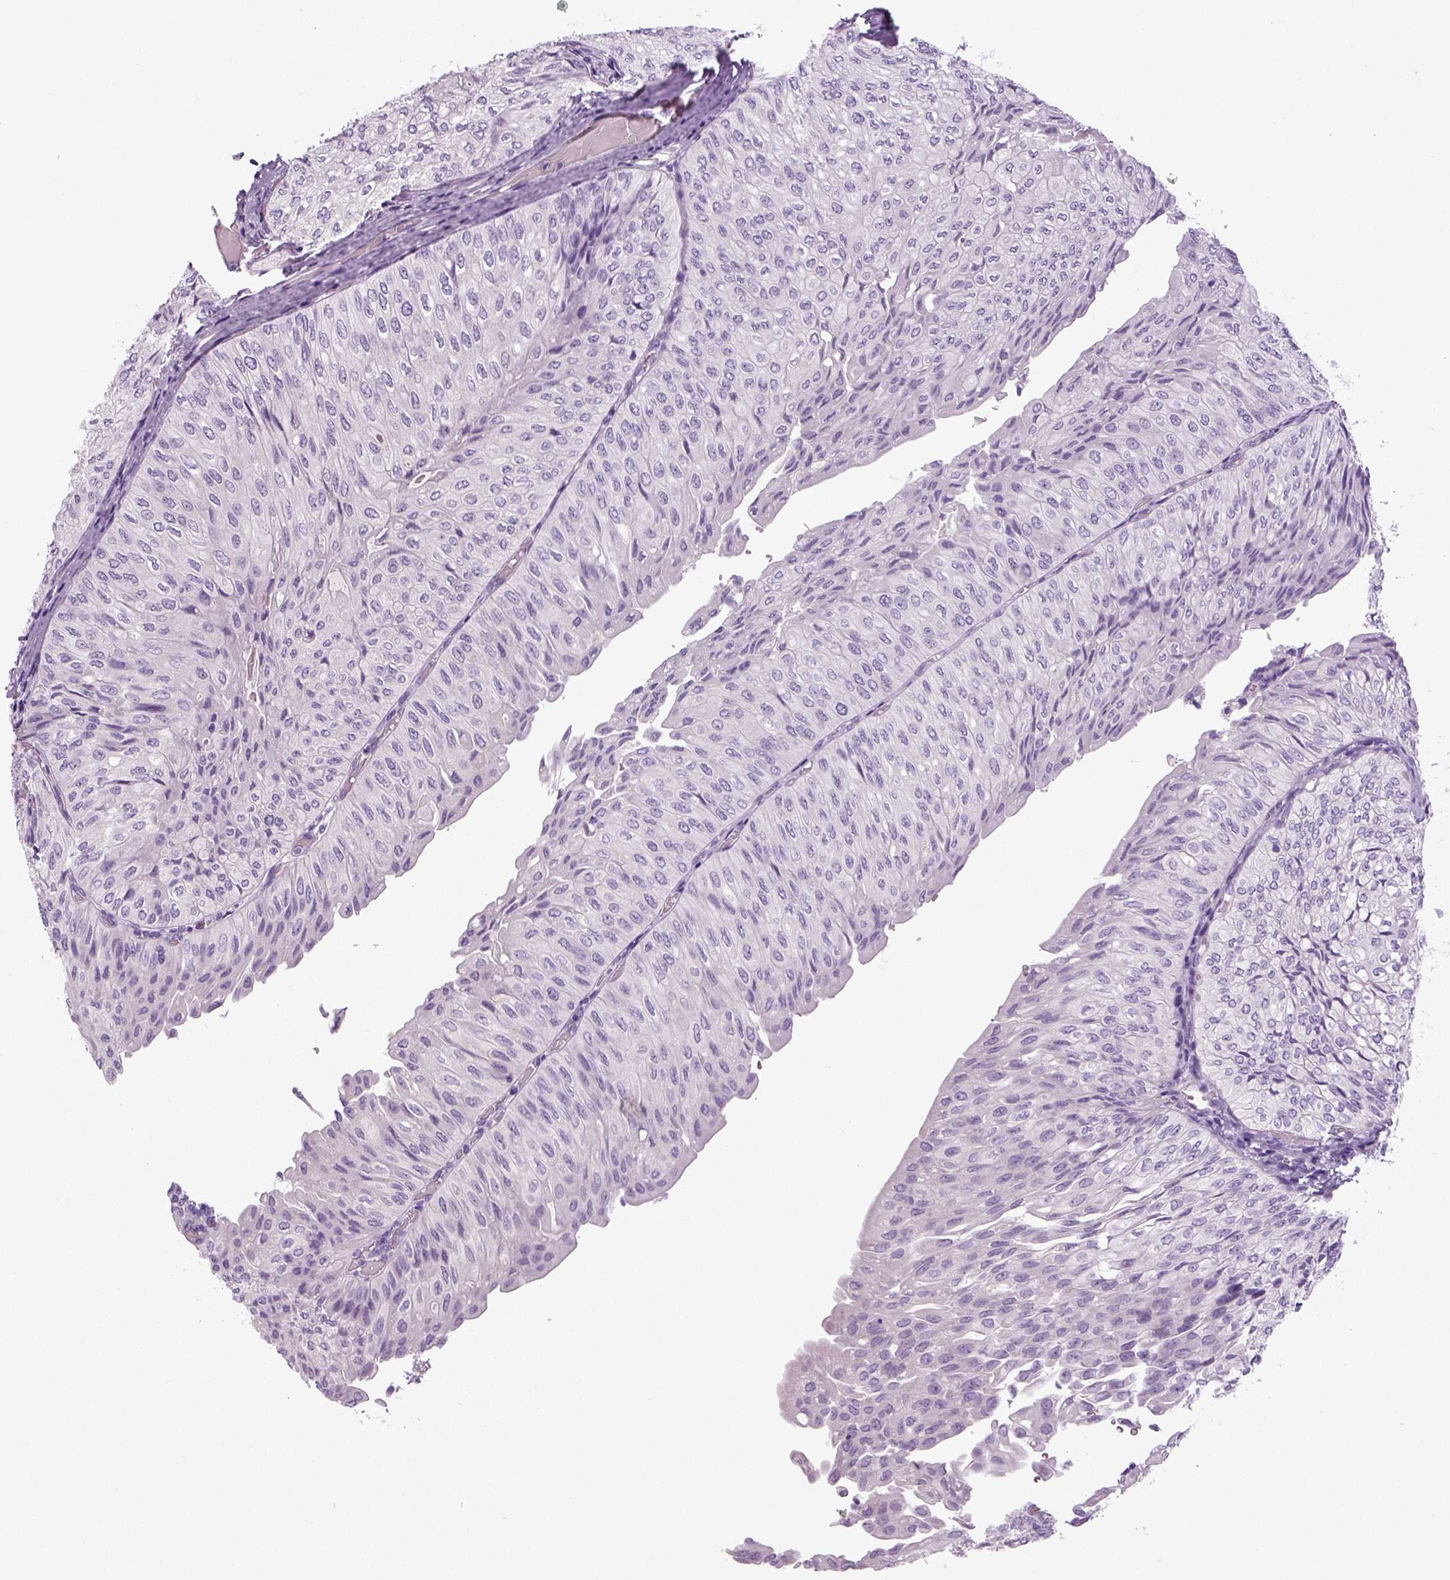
{"staining": {"intensity": "negative", "quantity": "none", "location": "none"}, "tissue": "urothelial cancer", "cell_type": "Tumor cells", "image_type": "cancer", "snomed": [{"axis": "morphology", "description": "Urothelial carcinoma, NOS"}, {"axis": "topography", "description": "Urinary bladder"}], "caption": "Immunohistochemical staining of human urothelial cancer reveals no significant staining in tumor cells.", "gene": "NECAB2", "patient": {"sex": "male", "age": 62}}